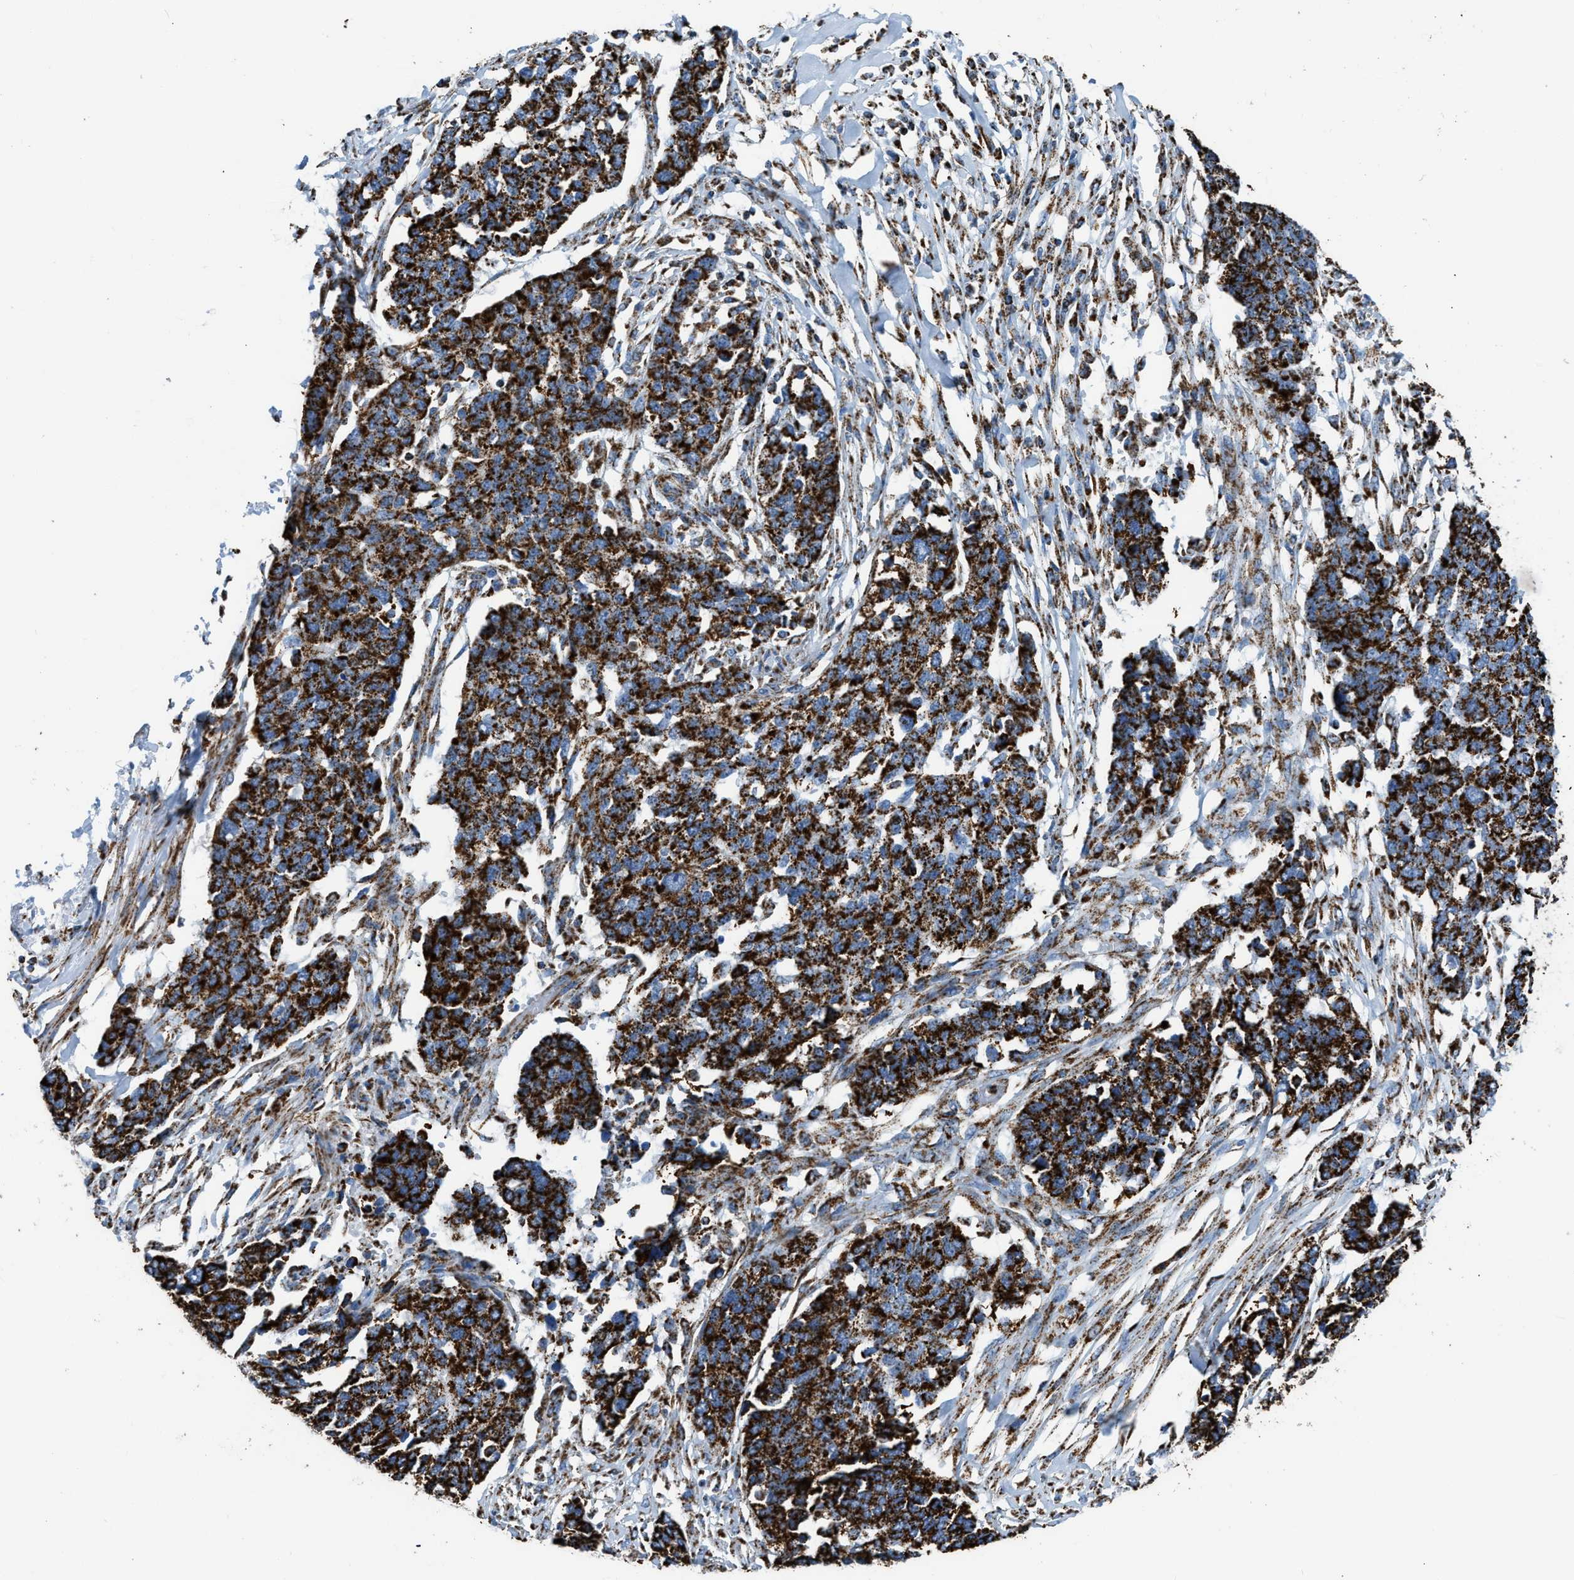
{"staining": {"intensity": "strong", "quantity": ">75%", "location": "cytoplasmic/membranous"}, "tissue": "ovarian cancer", "cell_type": "Tumor cells", "image_type": "cancer", "snomed": [{"axis": "morphology", "description": "Cystadenocarcinoma, serous, NOS"}, {"axis": "topography", "description": "Ovary"}], "caption": "High-magnification brightfield microscopy of ovarian cancer stained with DAB (3,3'-diaminobenzidine) (brown) and counterstained with hematoxylin (blue). tumor cells exhibit strong cytoplasmic/membranous staining is seen in about>75% of cells.", "gene": "ETFB", "patient": {"sex": "female", "age": 44}}